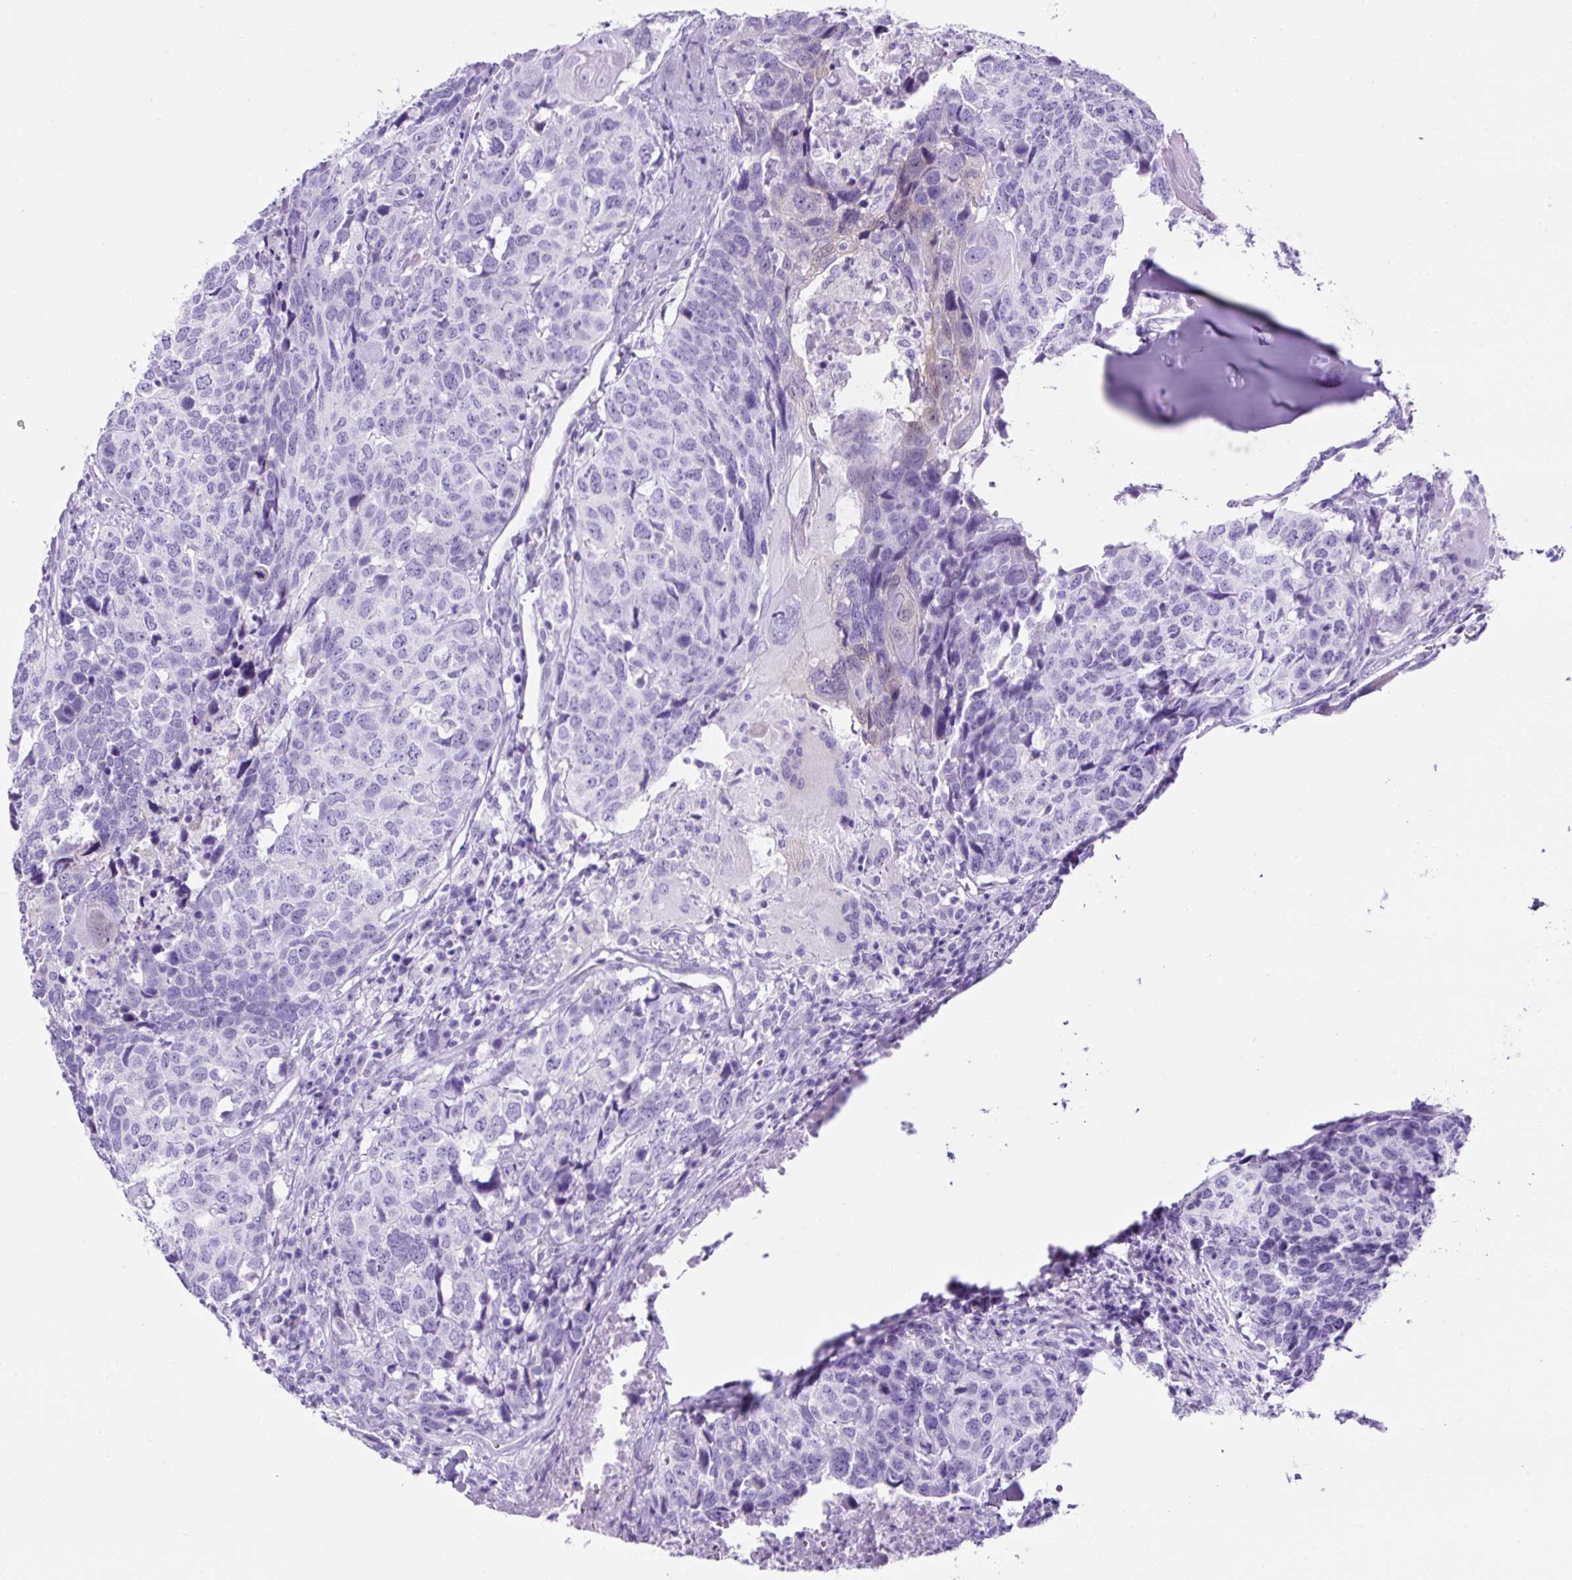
{"staining": {"intensity": "negative", "quantity": "none", "location": "none"}, "tissue": "head and neck cancer", "cell_type": "Tumor cells", "image_type": "cancer", "snomed": [{"axis": "morphology", "description": "Normal tissue, NOS"}, {"axis": "morphology", "description": "Squamous cell carcinoma, NOS"}, {"axis": "topography", "description": "Skeletal muscle"}, {"axis": "topography", "description": "Vascular tissue"}, {"axis": "topography", "description": "Peripheral nerve tissue"}, {"axis": "topography", "description": "Head-Neck"}], "caption": "Human squamous cell carcinoma (head and neck) stained for a protein using immunohistochemistry (IHC) displays no expression in tumor cells.", "gene": "KRT12", "patient": {"sex": "male", "age": 66}}